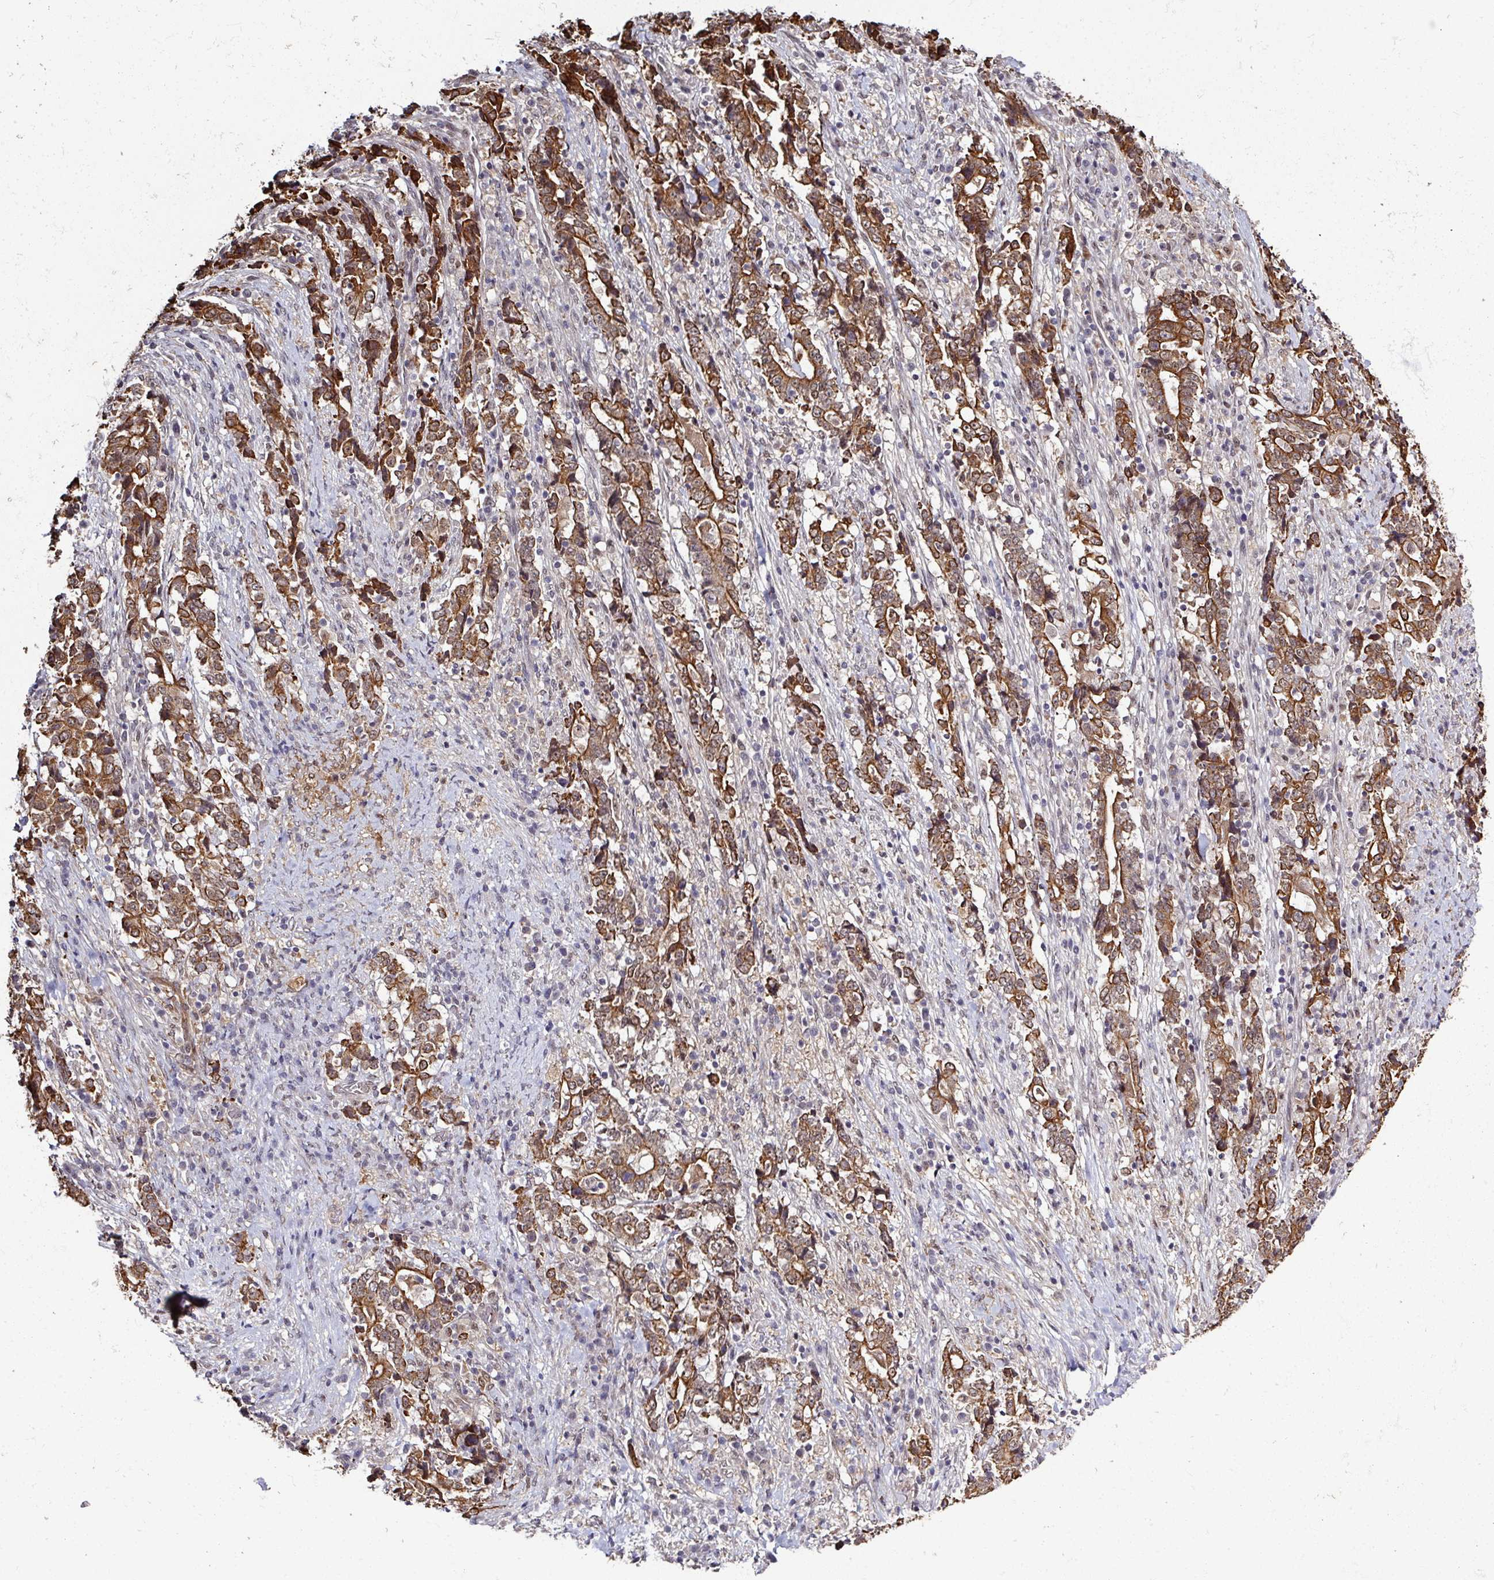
{"staining": {"intensity": "strong", "quantity": "25%-75%", "location": "cytoplasmic/membranous"}, "tissue": "stomach cancer", "cell_type": "Tumor cells", "image_type": "cancer", "snomed": [{"axis": "morphology", "description": "Normal tissue, NOS"}, {"axis": "morphology", "description": "Adenocarcinoma, NOS"}, {"axis": "topography", "description": "Stomach, upper"}, {"axis": "topography", "description": "Stomach"}], "caption": "This is a histology image of immunohistochemistry (IHC) staining of stomach cancer, which shows strong staining in the cytoplasmic/membranous of tumor cells.", "gene": "GTF2H3", "patient": {"sex": "male", "age": 59}}